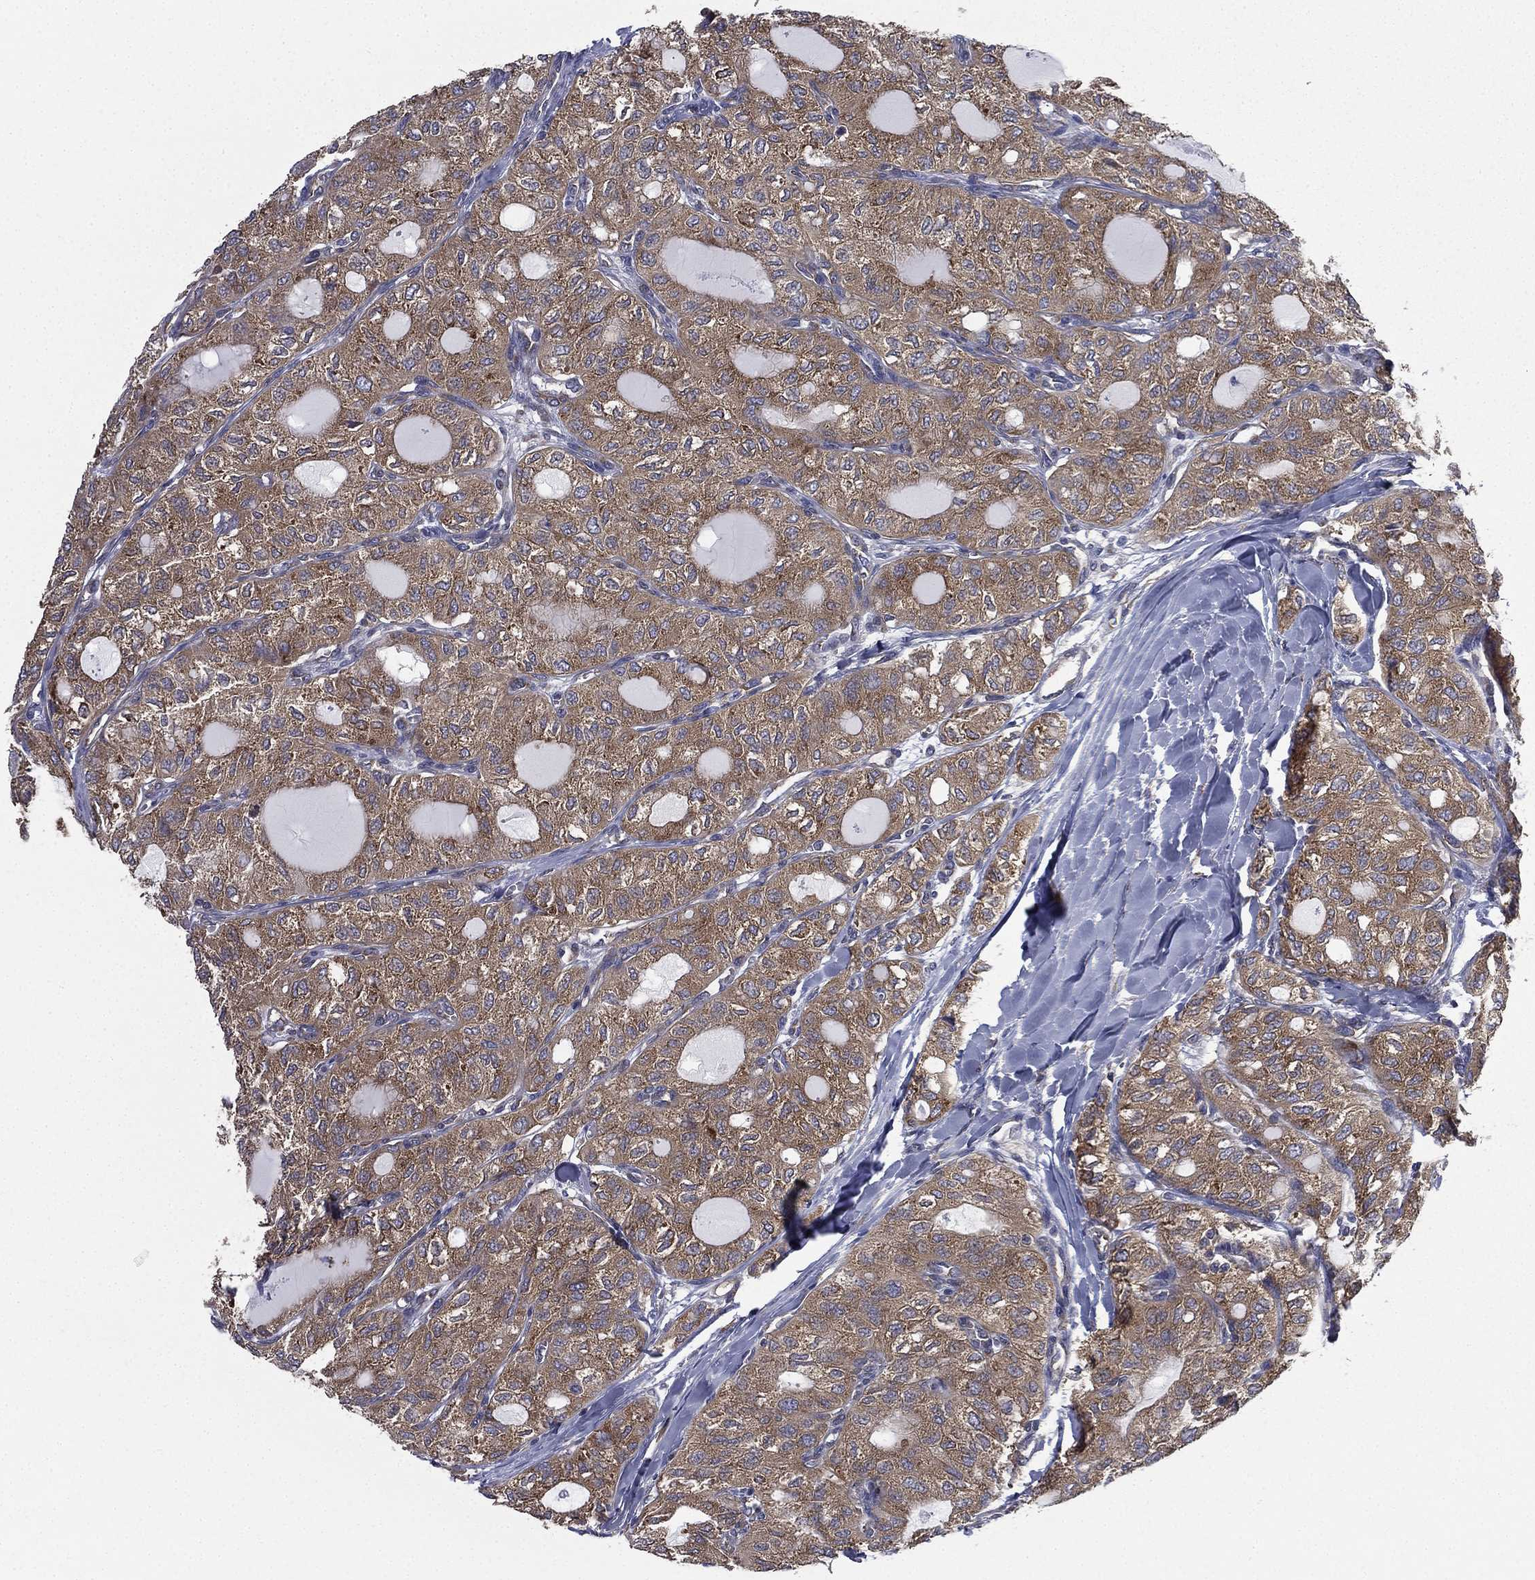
{"staining": {"intensity": "moderate", "quantity": ">75%", "location": "cytoplasmic/membranous"}, "tissue": "thyroid cancer", "cell_type": "Tumor cells", "image_type": "cancer", "snomed": [{"axis": "morphology", "description": "Follicular adenoma carcinoma, NOS"}, {"axis": "topography", "description": "Thyroid gland"}], "caption": "IHC photomicrograph of neoplastic tissue: human follicular adenoma carcinoma (thyroid) stained using immunohistochemistry (IHC) exhibits medium levels of moderate protein expression localized specifically in the cytoplasmic/membranous of tumor cells, appearing as a cytoplasmic/membranous brown color.", "gene": "FARSA", "patient": {"sex": "male", "age": 75}}